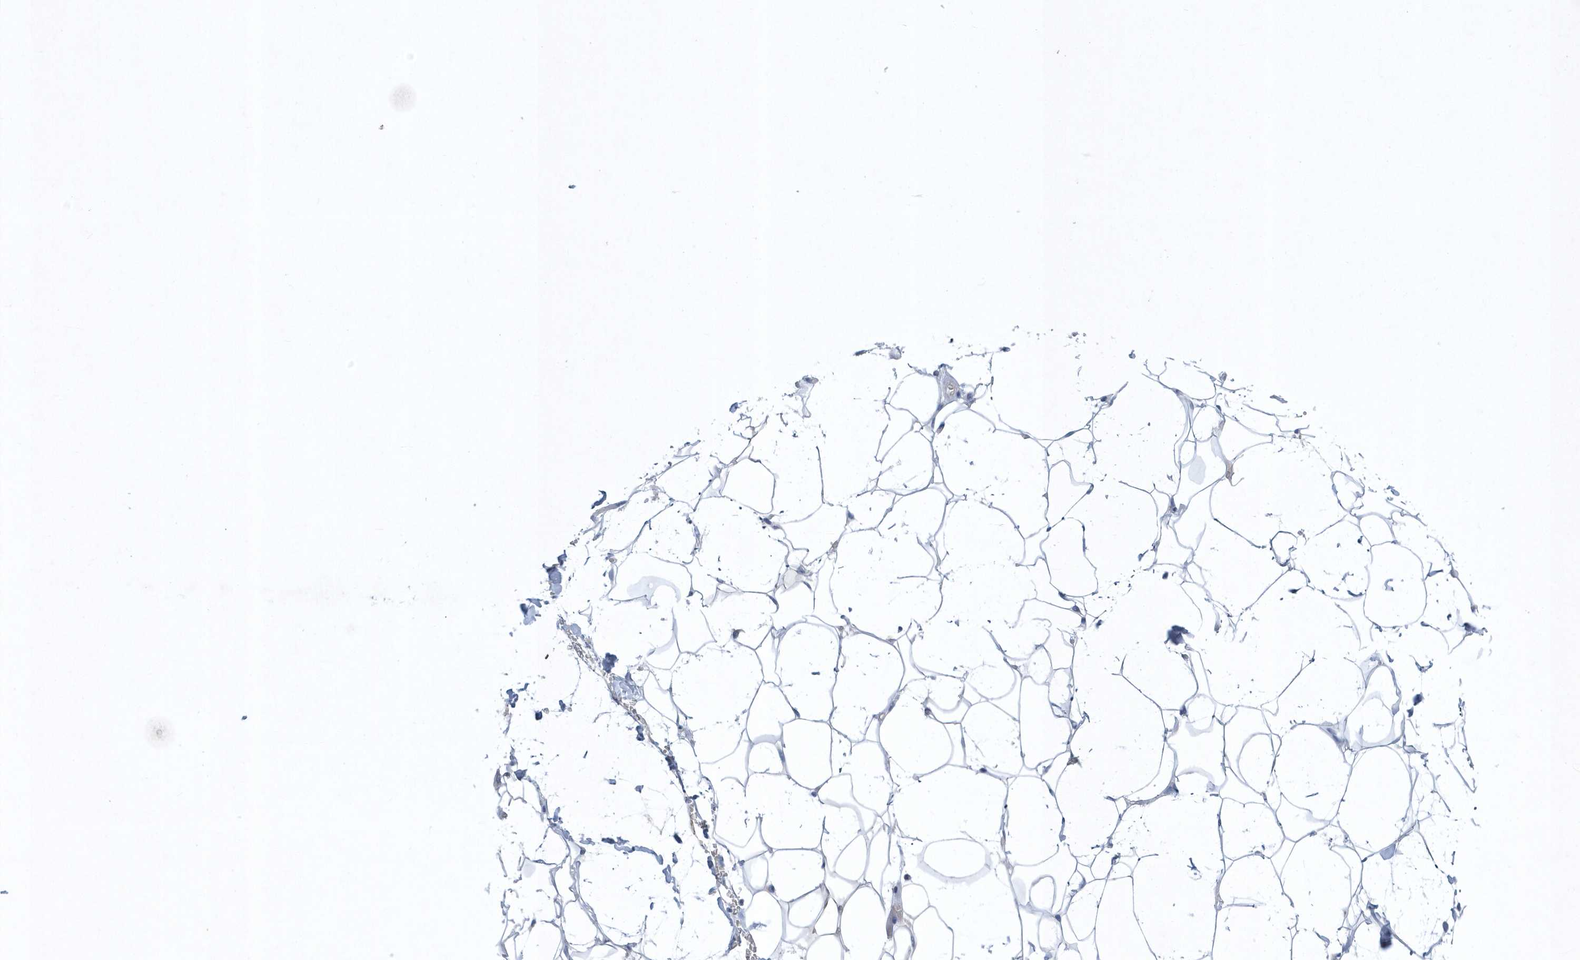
{"staining": {"intensity": "negative", "quantity": "none", "location": "none"}, "tissue": "adipose tissue", "cell_type": "Adipocytes", "image_type": "normal", "snomed": [{"axis": "morphology", "description": "Normal tissue, NOS"}, {"axis": "topography", "description": "Breast"}], "caption": "IHC micrograph of unremarkable adipose tissue: human adipose tissue stained with DAB (3,3'-diaminobenzidine) shows no significant protein positivity in adipocytes.", "gene": "SPATA18", "patient": {"sex": "female", "age": 26}}